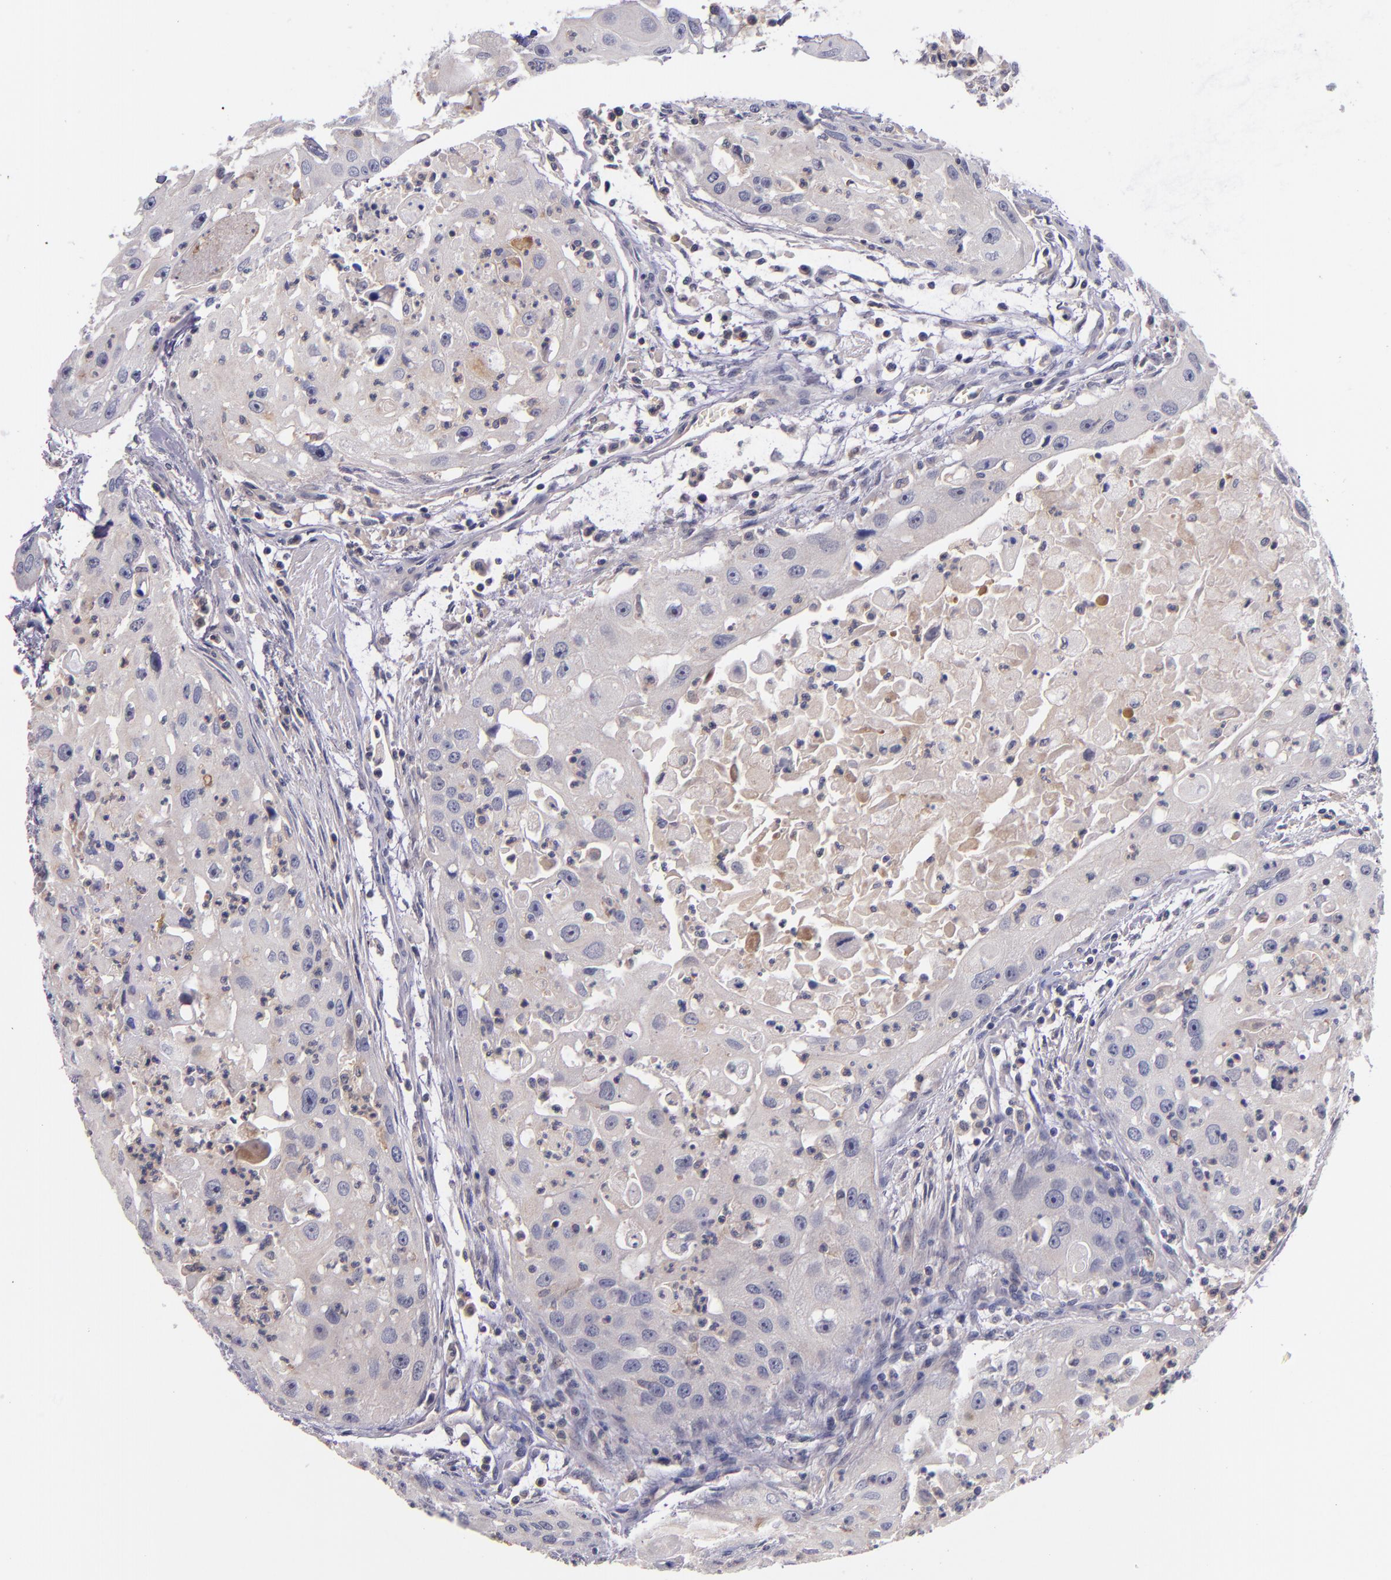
{"staining": {"intensity": "weak", "quantity": "25%-75%", "location": "cytoplasmic/membranous"}, "tissue": "head and neck cancer", "cell_type": "Tumor cells", "image_type": "cancer", "snomed": [{"axis": "morphology", "description": "Squamous cell carcinoma, NOS"}, {"axis": "topography", "description": "Head-Neck"}], "caption": "This is an image of immunohistochemistry staining of head and neck cancer, which shows weak staining in the cytoplasmic/membranous of tumor cells.", "gene": "RBP4", "patient": {"sex": "male", "age": 64}}